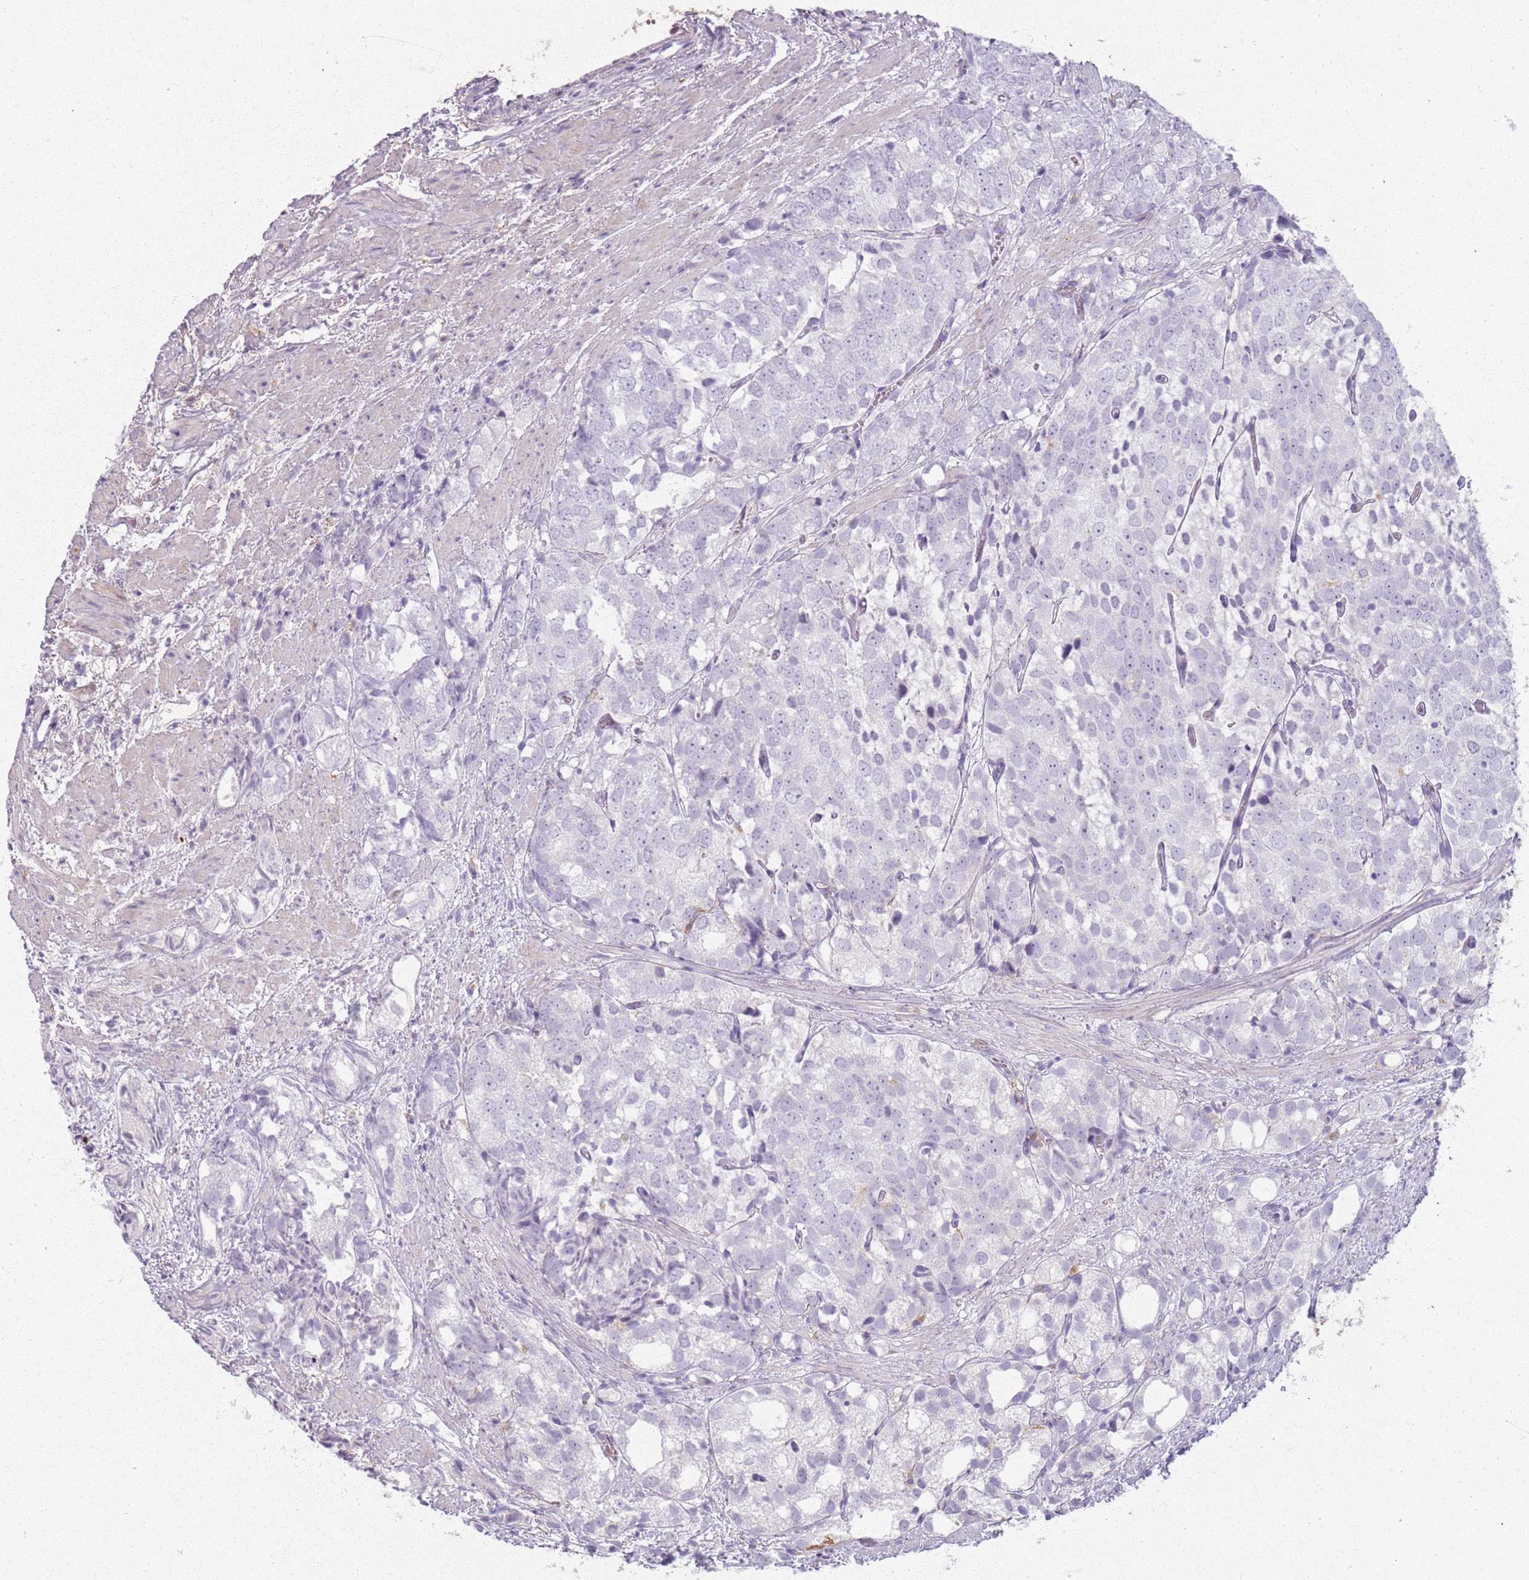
{"staining": {"intensity": "negative", "quantity": "none", "location": "none"}, "tissue": "prostate cancer", "cell_type": "Tumor cells", "image_type": "cancer", "snomed": [{"axis": "morphology", "description": "Adenocarcinoma, High grade"}, {"axis": "topography", "description": "Prostate"}], "caption": "Tumor cells are negative for protein expression in human prostate cancer (adenocarcinoma (high-grade)).", "gene": "GDPGP1", "patient": {"sex": "male", "age": 82}}